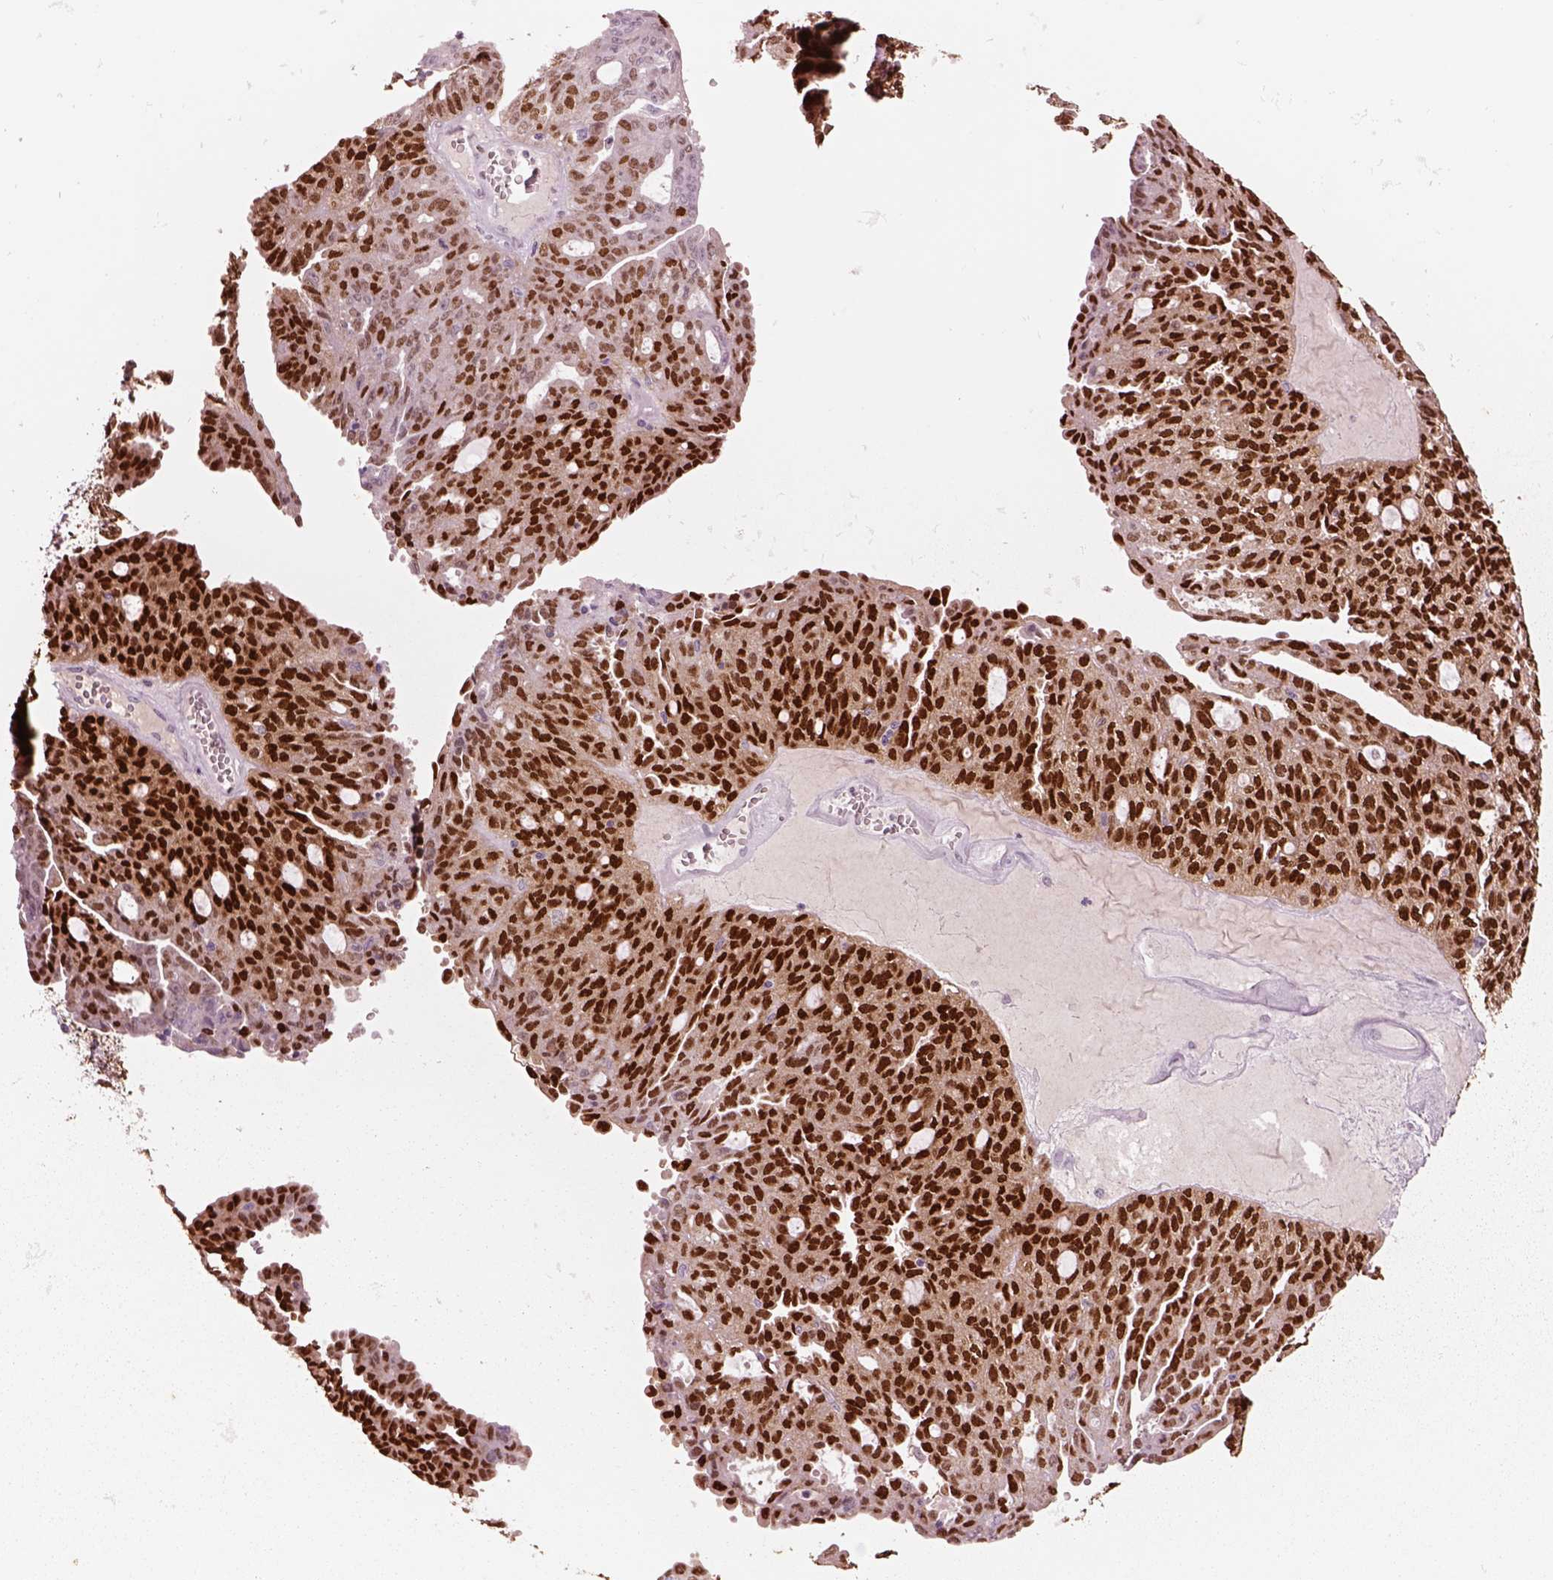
{"staining": {"intensity": "strong", "quantity": ">75%", "location": "nuclear"}, "tissue": "ovarian cancer", "cell_type": "Tumor cells", "image_type": "cancer", "snomed": [{"axis": "morphology", "description": "Cystadenocarcinoma, serous, NOS"}, {"axis": "topography", "description": "Ovary"}], "caption": "Immunohistochemical staining of human ovarian cancer exhibits strong nuclear protein positivity in about >75% of tumor cells.", "gene": "SOX9", "patient": {"sex": "female", "age": 71}}